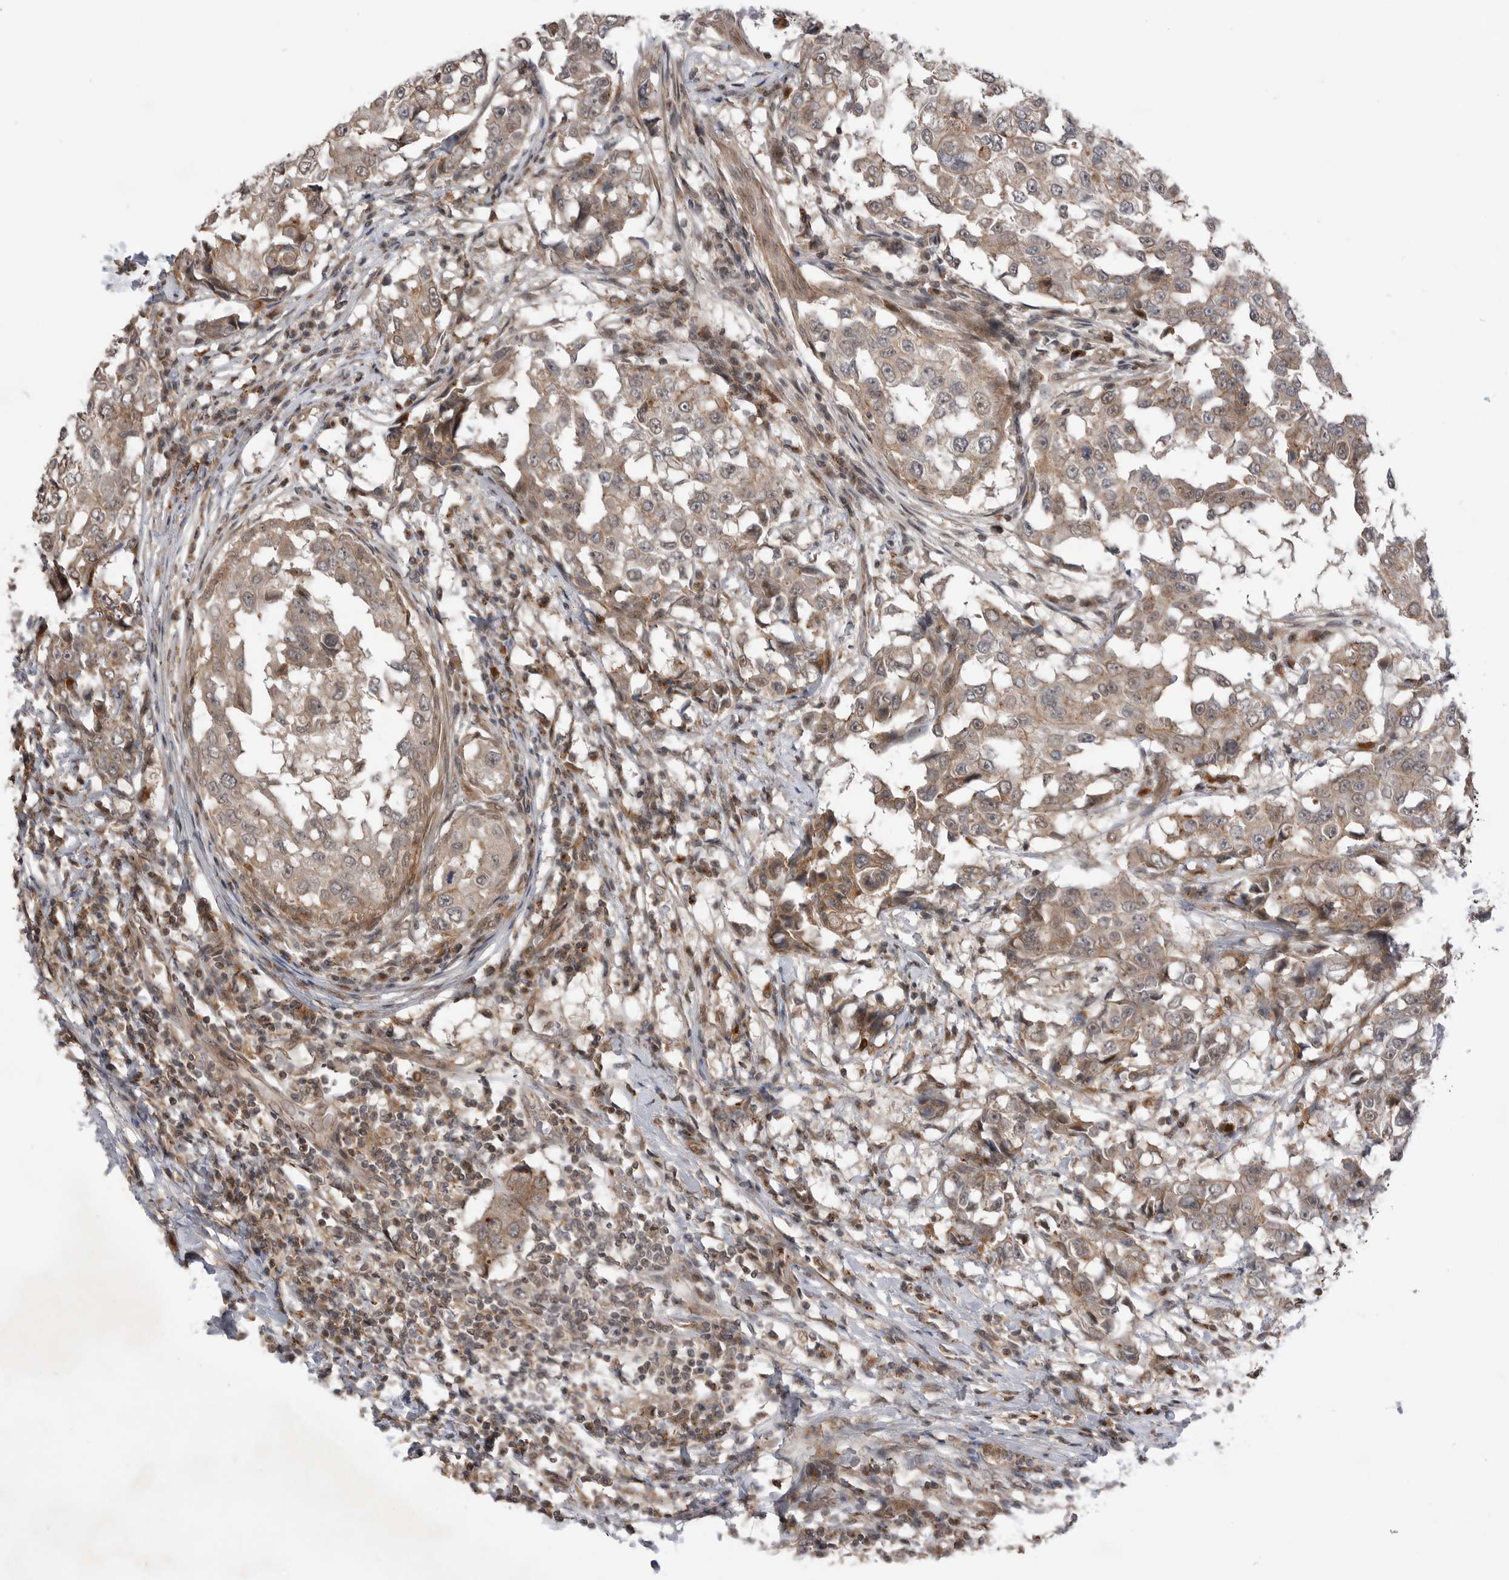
{"staining": {"intensity": "weak", "quantity": ">75%", "location": "cytoplasmic/membranous"}, "tissue": "breast cancer", "cell_type": "Tumor cells", "image_type": "cancer", "snomed": [{"axis": "morphology", "description": "Duct carcinoma"}, {"axis": "topography", "description": "Breast"}], "caption": "Protein expression analysis of human breast cancer (infiltrating ductal carcinoma) reveals weak cytoplasmic/membranous positivity in about >75% of tumor cells.", "gene": "PEAK1", "patient": {"sex": "female", "age": 27}}